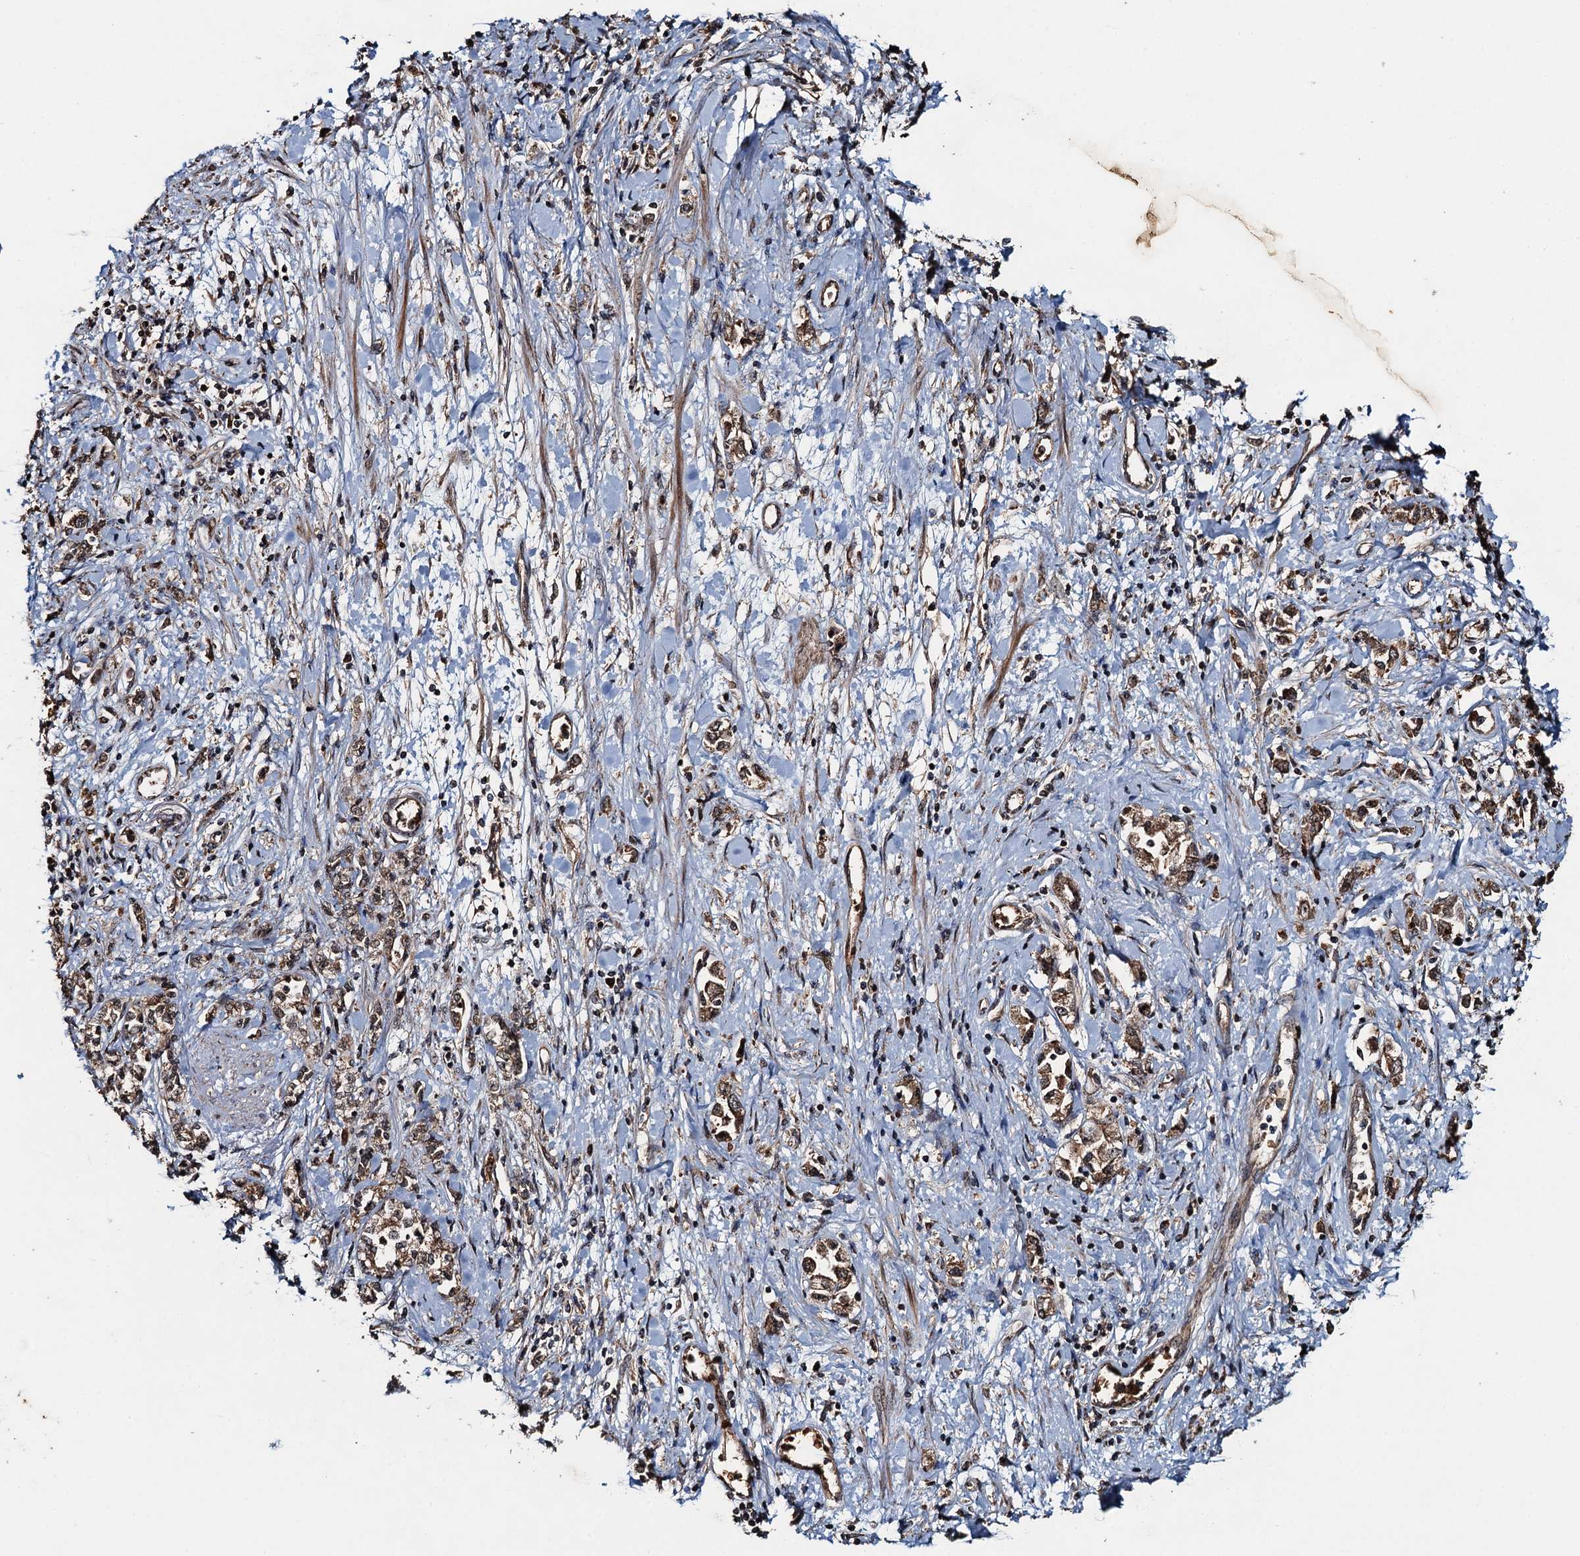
{"staining": {"intensity": "moderate", "quantity": ">75%", "location": "cytoplasmic/membranous"}, "tissue": "stomach cancer", "cell_type": "Tumor cells", "image_type": "cancer", "snomed": [{"axis": "morphology", "description": "Adenocarcinoma, NOS"}, {"axis": "topography", "description": "Stomach"}], "caption": "Immunohistochemical staining of human stomach cancer (adenocarcinoma) reveals medium levels of moderate cytoplasmic/membranous positivity in about >75% of tumor cells. (DAB (3,3'-diaminobenzidine) IHC with brightfield microscopy, high magnification).", "gene": "SNX32", "patient": {"sex": "female", "age": 76}}